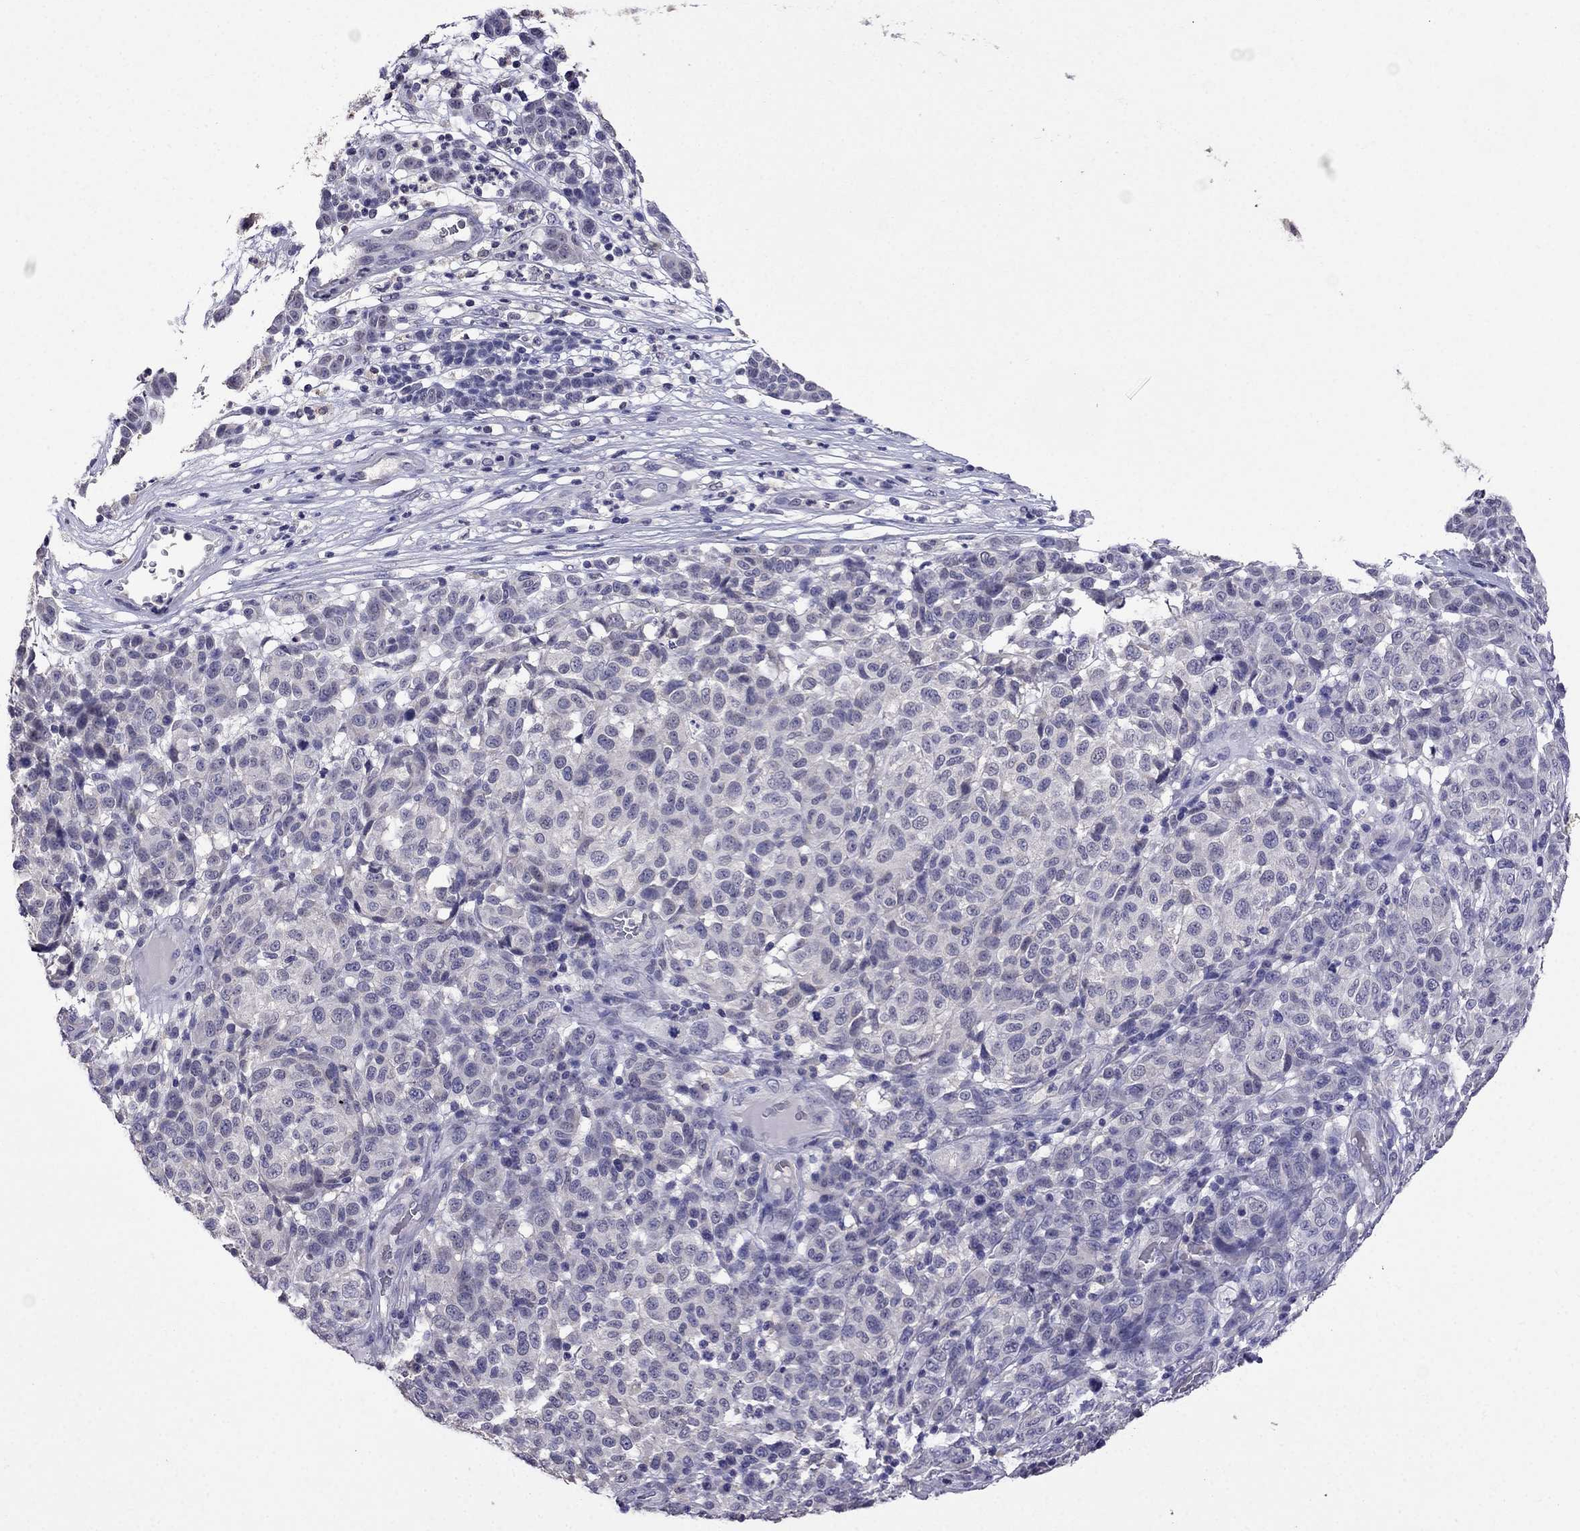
{"staining": {"intensity": "negative", "quantity": "none", "location": "none"}, "tissue": "melanoma", "cell_type": "Tumor cells", "image_type": "cancer", "snomed": [{"axis": "morphology", "description": "Malignant melanoma, NOS"}, {"axis": "topography", "description": "Skin"}], "caption": "Malignant melanoma stained for a protein using immunohistochemistry (IHC) shows no positivity tumor cells.", "gene": "AQP9", "patient": {"sex": "male", "age": 59}}